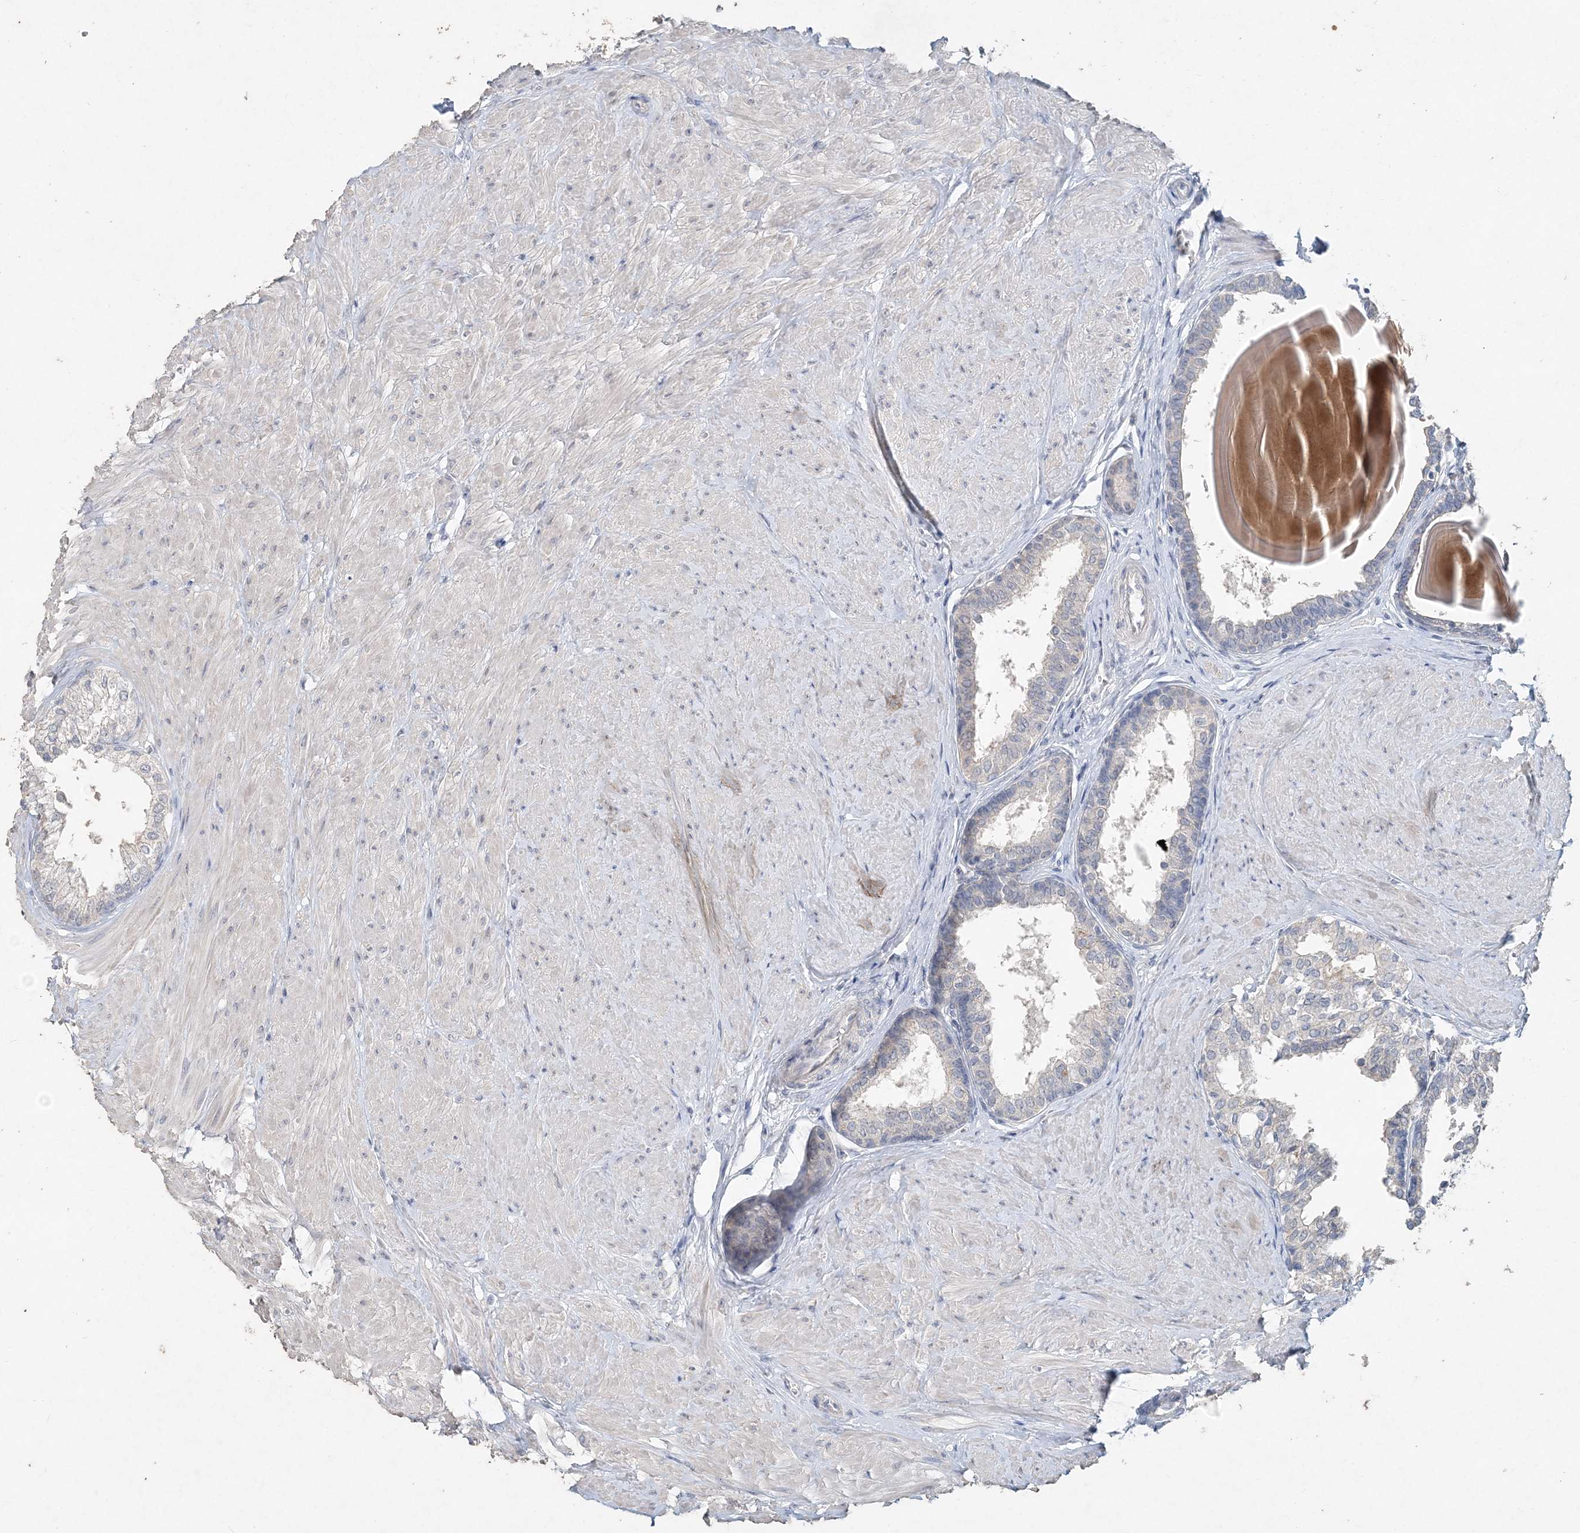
{"staining": {"intensity": "negative", "quantity": "none", "location": "none"}, "tissue": "prostate", "cell_type": "Glandular cells", "image_type": "normal", "snomed": [{"axis": "morphology", "description": "Normal tissue, NOS"}, {"axis": "topography", "description": "Prostate"}], "caption": "A high-resolution photomicrograph shows immunohistochemistry (IHC) staining of unremarkable prostate, which exhibits no significant staining in glandular cells.", "gene": "DNAH5", "patient": {"sex": "male", "age": 48}}